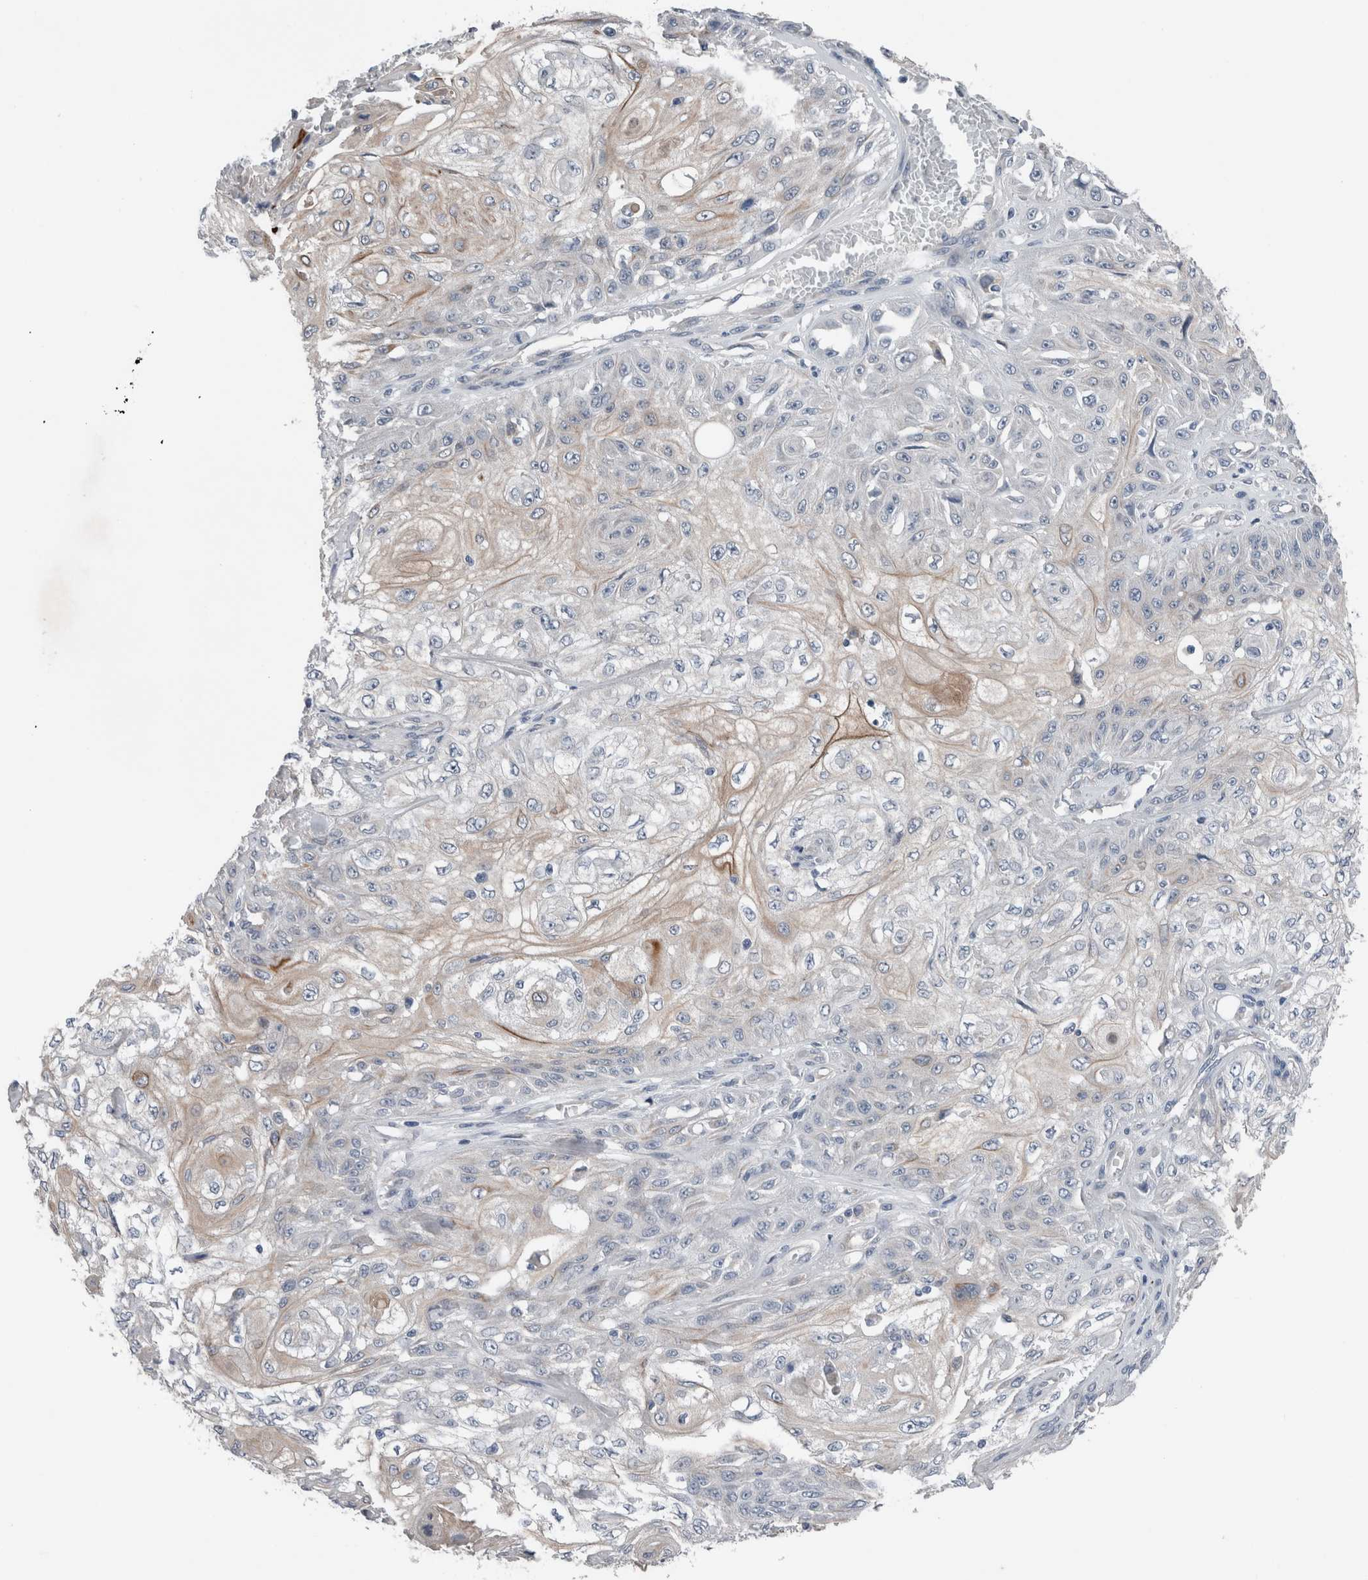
{"staining": {"intensity": "negative", "quantity": "none", "location": "none"}, "tissue": "skin cancer", "cell_type": "Tumor cells", "image_type": "cancer", "snomed": [{"axis": "morphology", "description": "Squamous cell carcinoma, NOS"}, {"axis": "morphology", "description": "Squamous cell carcinoma, metastatic, NOS"}, {"axis": "topography", "description": "Skin"}, {"axis": "topography", "description": "Lymph node"}], "caption": "A photomicrograph of human skin cancer (metastatic squamous cell carcinoma) is negative for staining in tumor cells. (Stains: DAB (3,3'-diaminobenzidine) immunohistochemistry with hematoxylin counter stain, Microscopy: brightfield microscopy at high magnification).", "gene": "CRNN", "patient": {"sex": "male", "age": 75}}